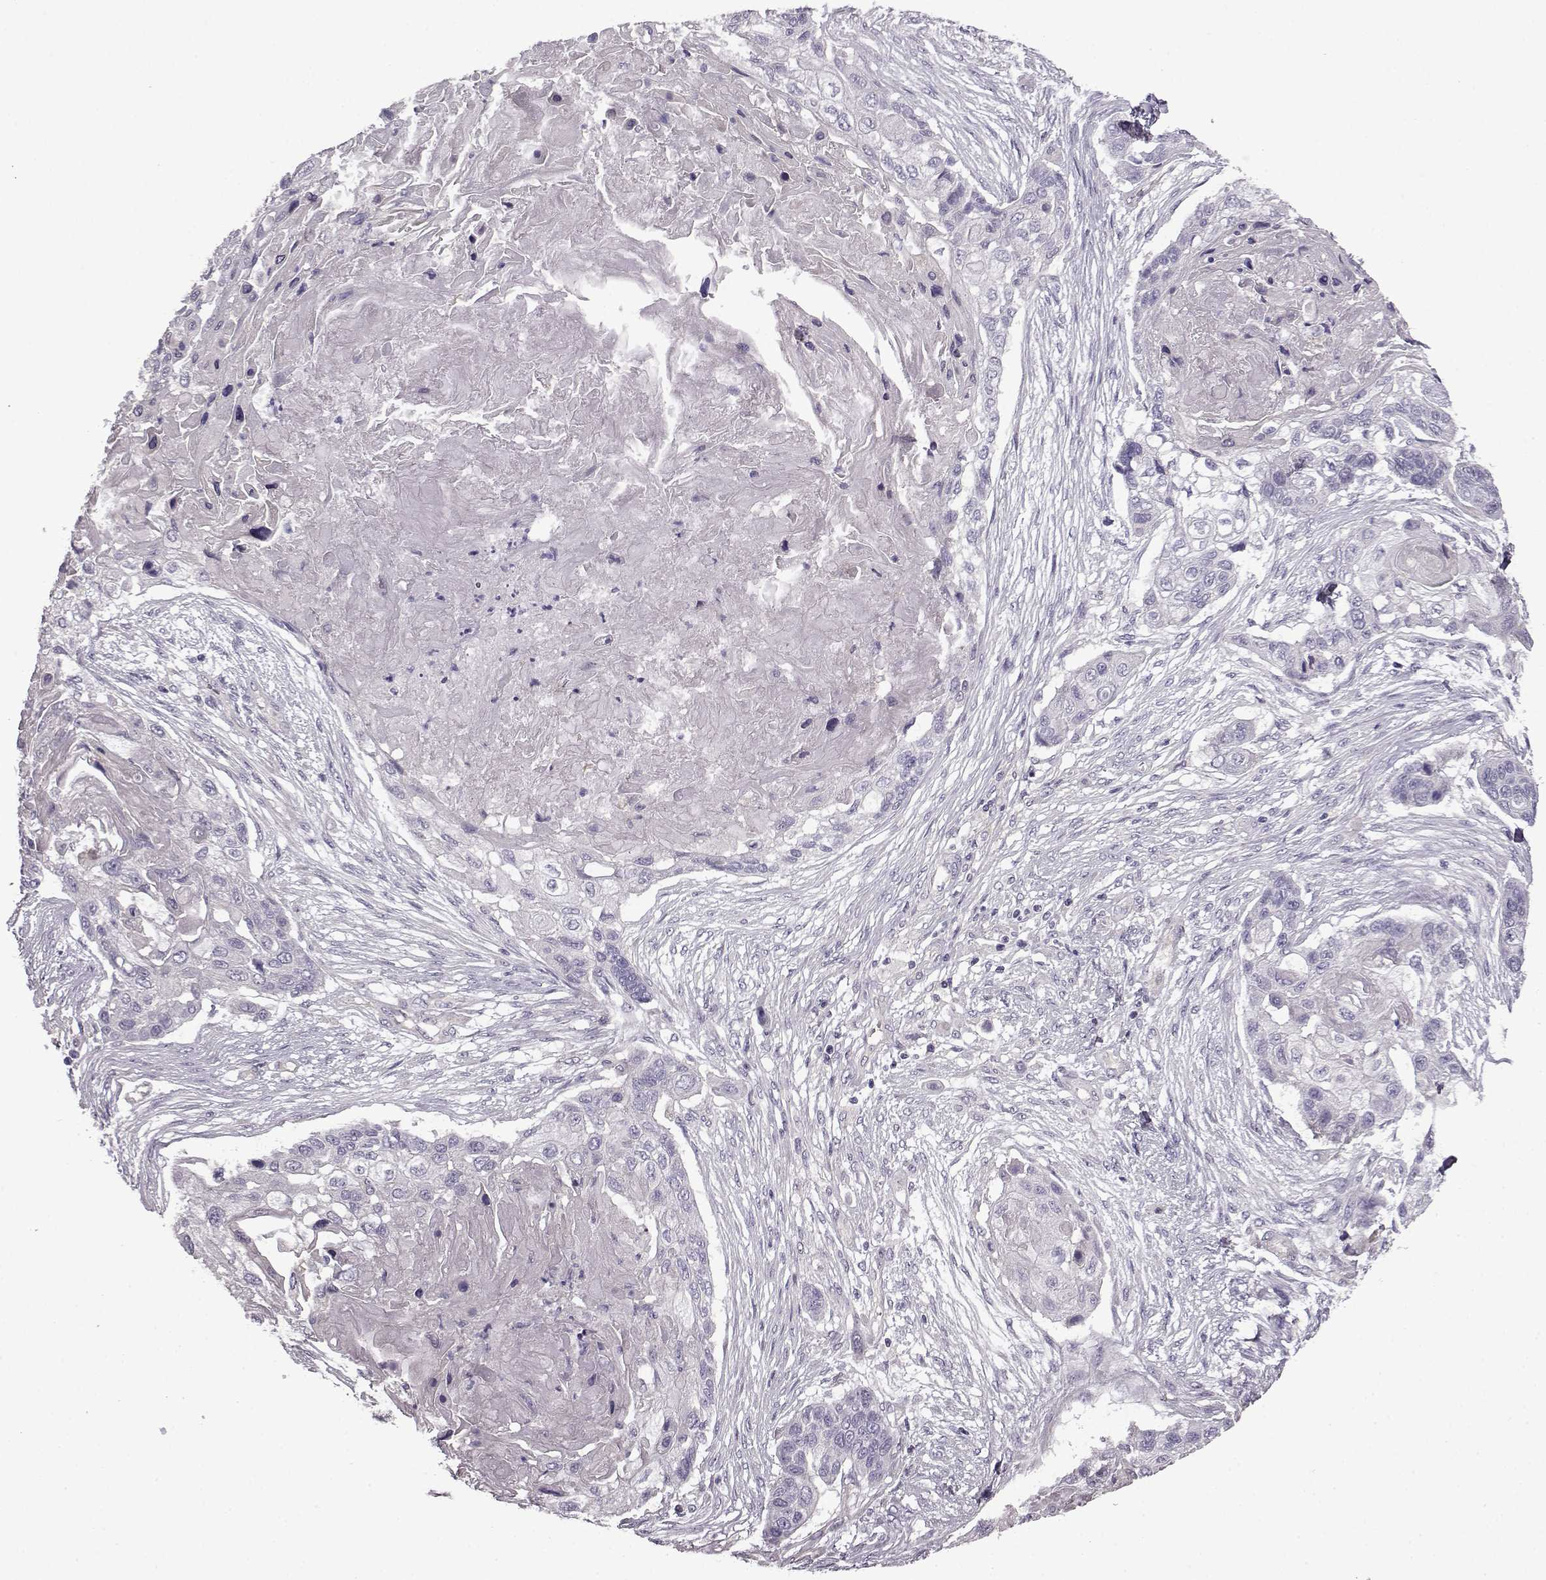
{"staining": {"intensity": "negative", "quantity": "none", "location": "none"}, "tissue": "lung cancer", "cell_type": "Tumor cells", "image_type": "cancer", "snomed": [{"axis": "morphology", "description": "Squamous cell carcinoma, NOS"}, {"axis": "topography", "description": "Lung"}], "caption": "The immunohistochemistry histopathology image has no significant positivity in tumor cells of lung cancer (squamous cell carcinoma) tissue.", "gene": "EDDM3B", "patient": {"sex": "male", "age": 69}}